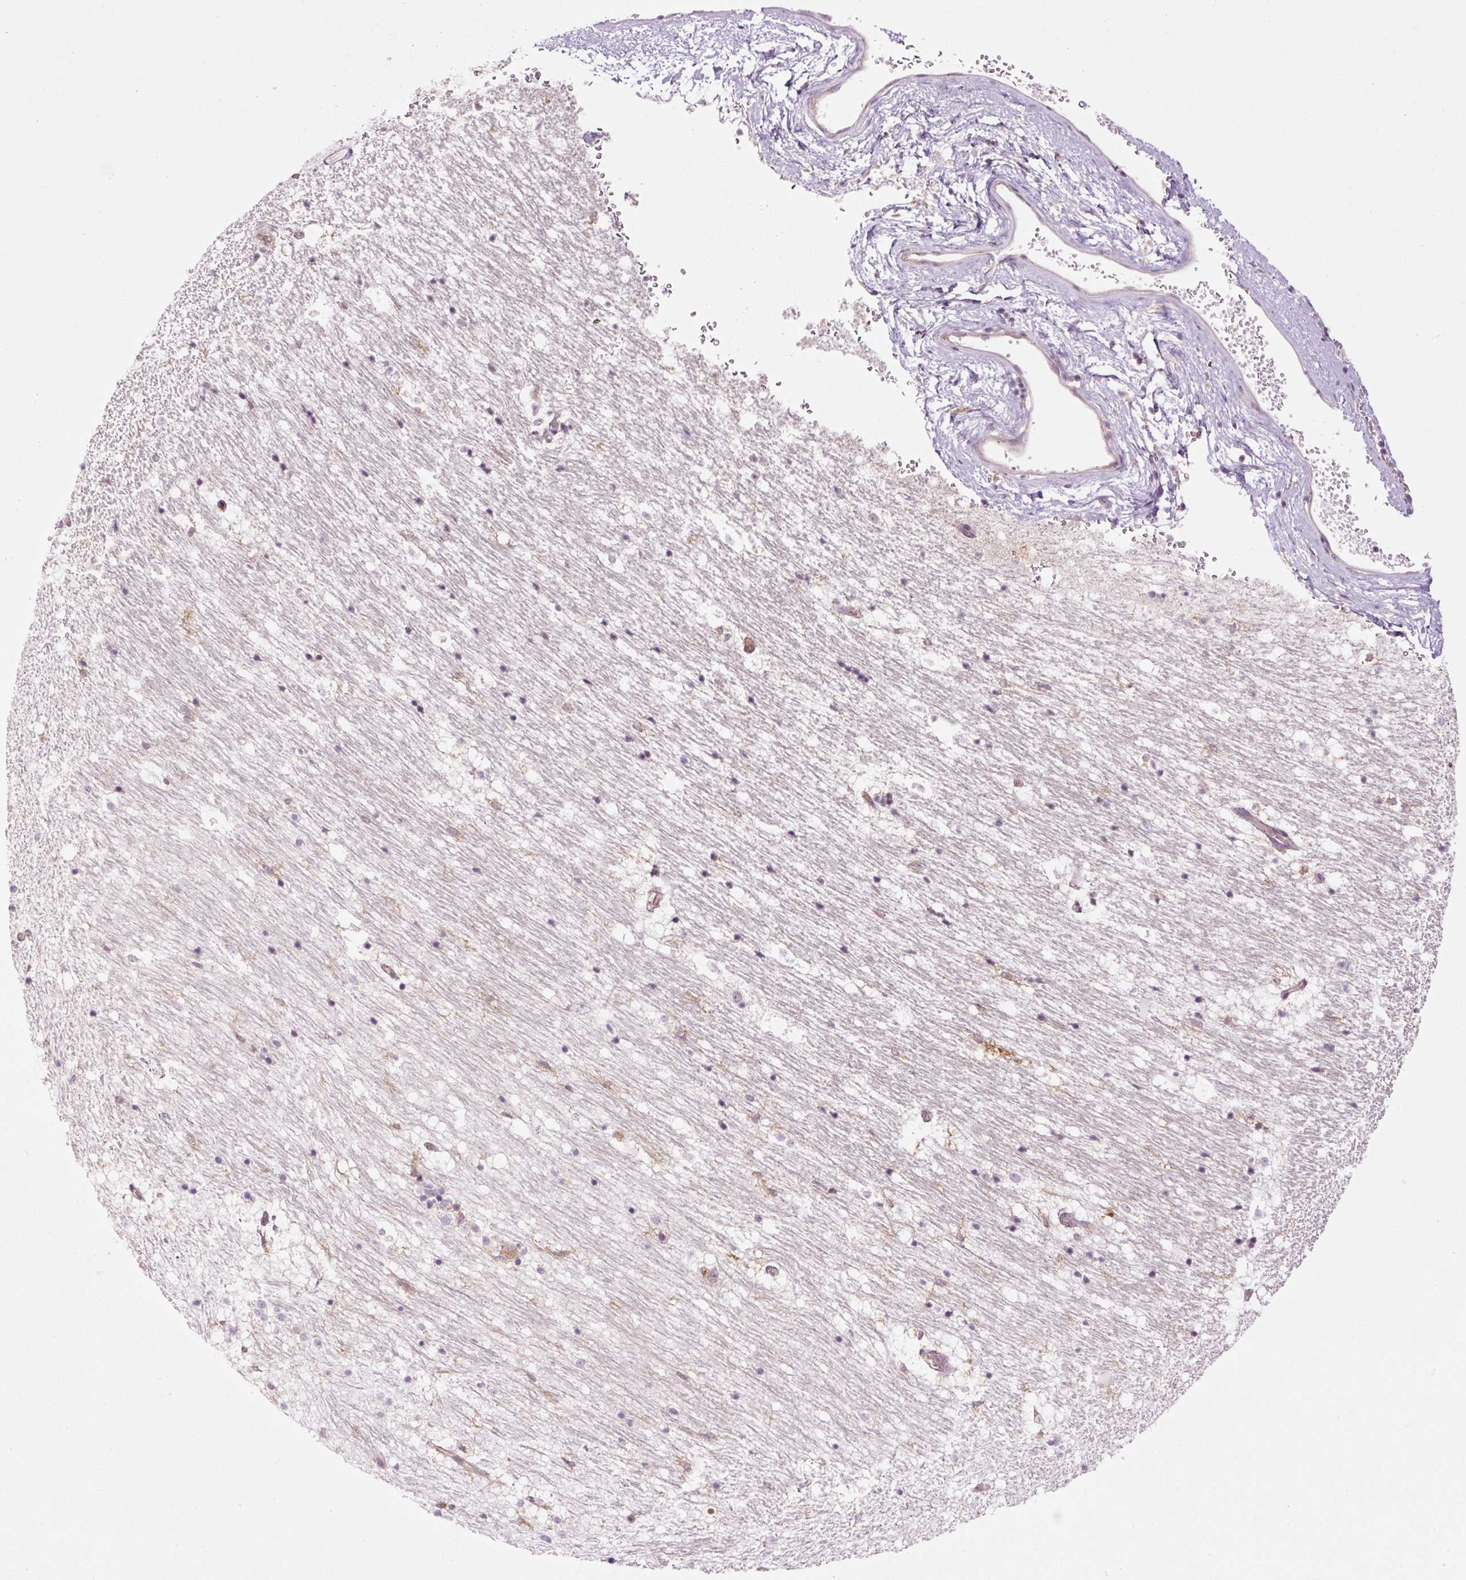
{"staining": {"intensity": "moderate", "quantity": "<25%", "location": "cytoplasmic/membranous"}, "tissue": "caudate", "cell_type": "Glial cells", "image_type": "normal", "snomed": [{"axis": "morphology", "description": "Normal tissue, NOS"}, {"axis": "topography", "description": "Lateral ventricle wall"}], "caption": "Protein staining reveals moderate cytoplasmic/membranous positivity in about <25% of glial cells in normal caudate.", "gene": "MZT2A", "patient": {"sex": "male", "age": 37}}